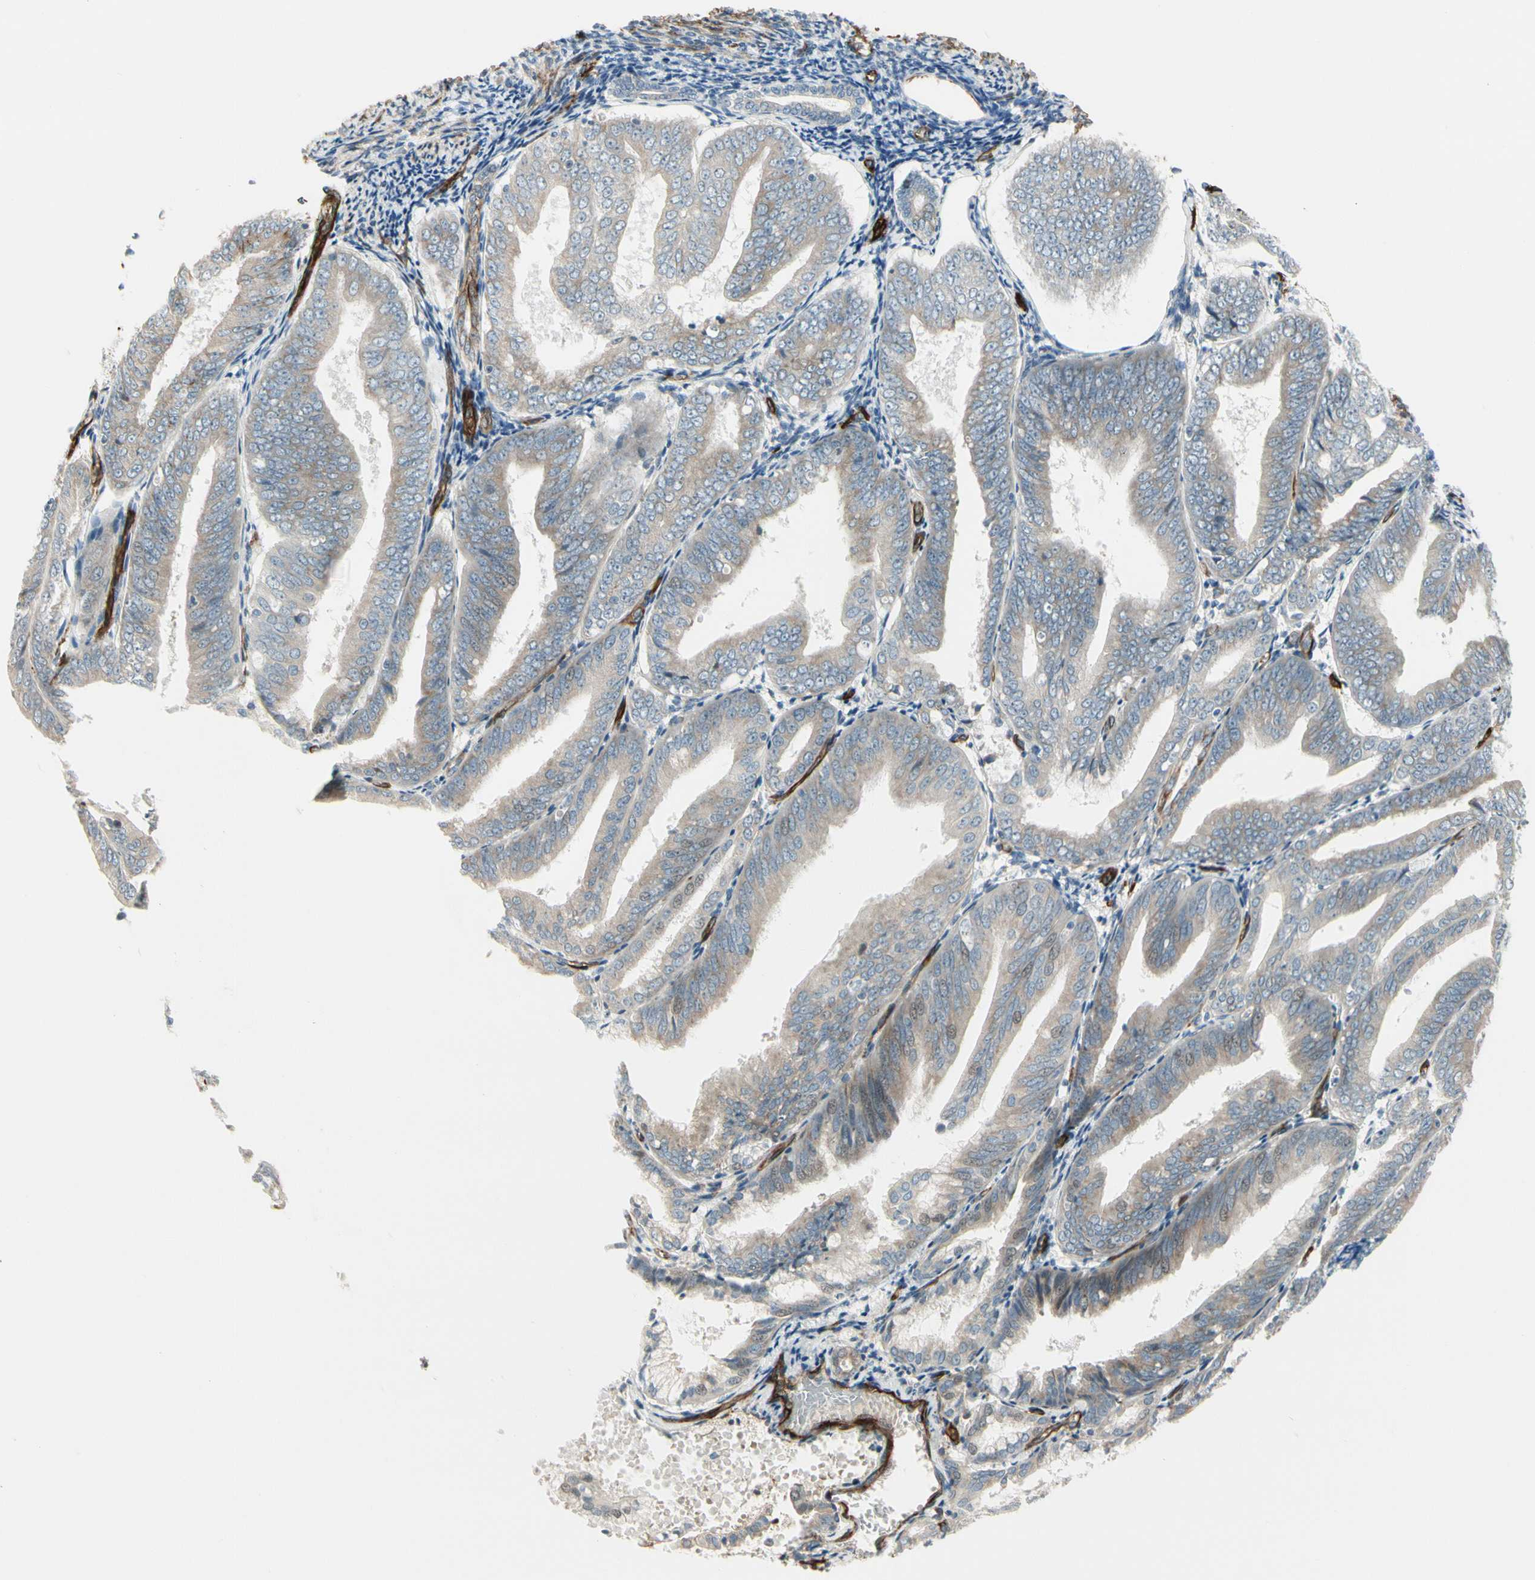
{"staining": {"intensity": "weak", "quantity": "25%-75%", "location": "cytoplasmic/membranous"}, "tissue": "endometrial cancer", "cell_type": "Tumor cells", "image_type": "cancer", "snomed": [{"axis": "morphology", "description": "Adenocarcinoma, NOS"}, {"axis": "topography", "description": "Endometrium"}], "caption": "Protein analysis of endometrial adenocarcinoma tissue shows weak cytoplasmic/membranous expression in approximately 25%-75% of tumor cells. The protein of interest is shown in brown color, while the nuclei are stained blue.", "gene": "MCAM", "patient": {"sex": "female", "age": 63}}